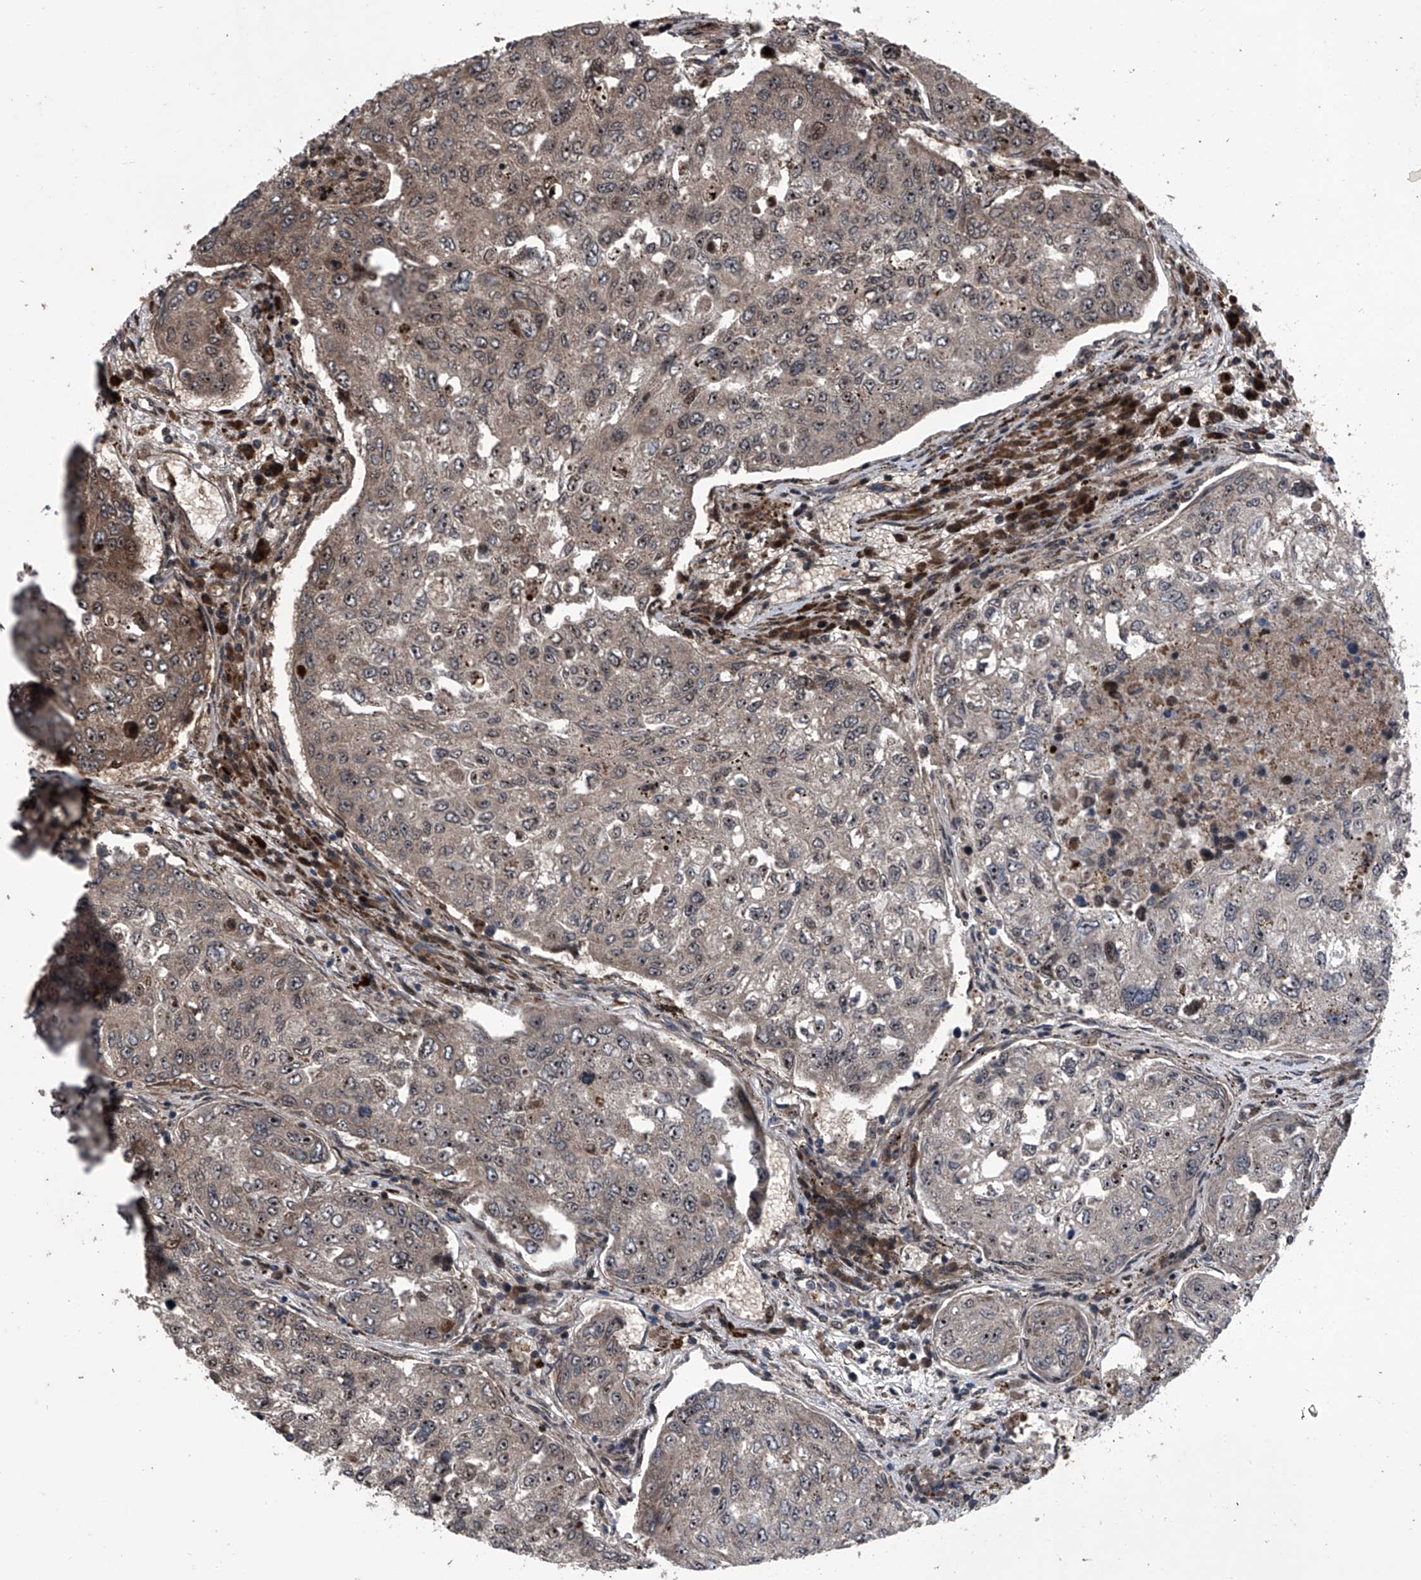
{"staining": {"intensity": "moderate", "quantity": ">75%", "location": "cytoplasmic/membranous,nuclear"}, "tissue": "urothelial cancer", "cell_type": "Tumor cells", "image_type": "cancer", "snomed": [{"axis": "morphology", "description": "Urothelial carcinoma, High grade"}, {"axis": "topography", "description": "Lymph node"}, {"axis": "topography", "description": "Urinary bladder"}], "caption": "Brown immunohistochemical staining in high-grade urothelial carcinoma shows moderate cytoplasmic/membranous and nuclear staining in approximately >75% of tumor cells.", "gene": "CEP85L", "patient": {"sex": "male", "age": 51}}